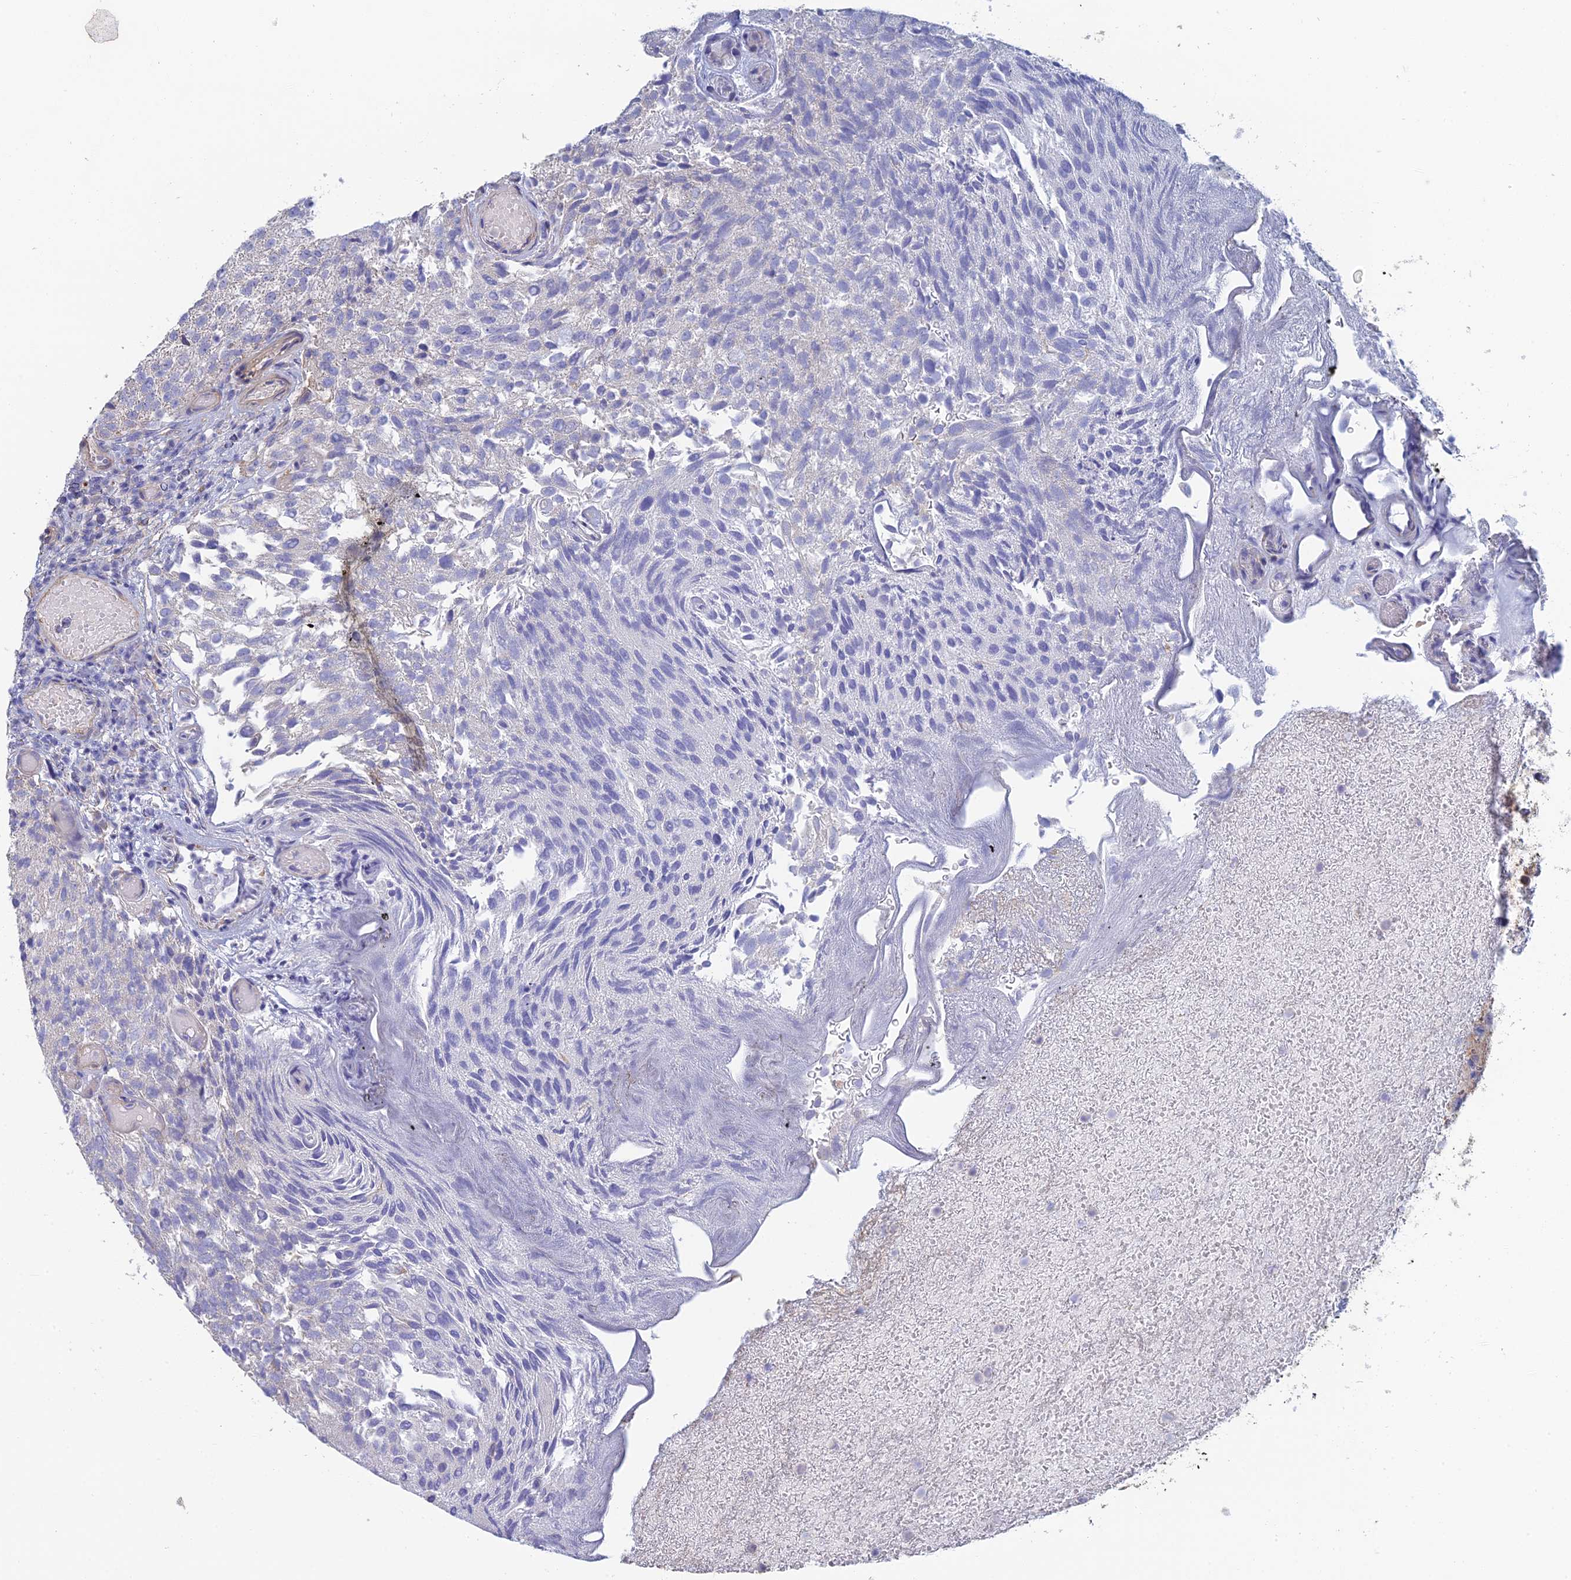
{"staining": {"intensity": "negative", "quantity": "none", "location": "none"}, "tissue": "urothelial cancer", "cell_type": "Tumor cells", "image_type": "cancer", "snomed": [{"axis": "morphology", "description": "Urothelial carcinoma, Low grade"}, {"axis": "topography", "description": "Urinary bladder"}], "caption": "An image of human urothelial carcinoma (low-grade) is negative for staining in tumor cells. The staining was performed using DAB to visualize the protein expression in brown, while the nuclei were stained in blue with hematoxylin (Magnification: 20x).", "gene": "PCDHA5", "patient": {"sex": "male", "age": 78}}